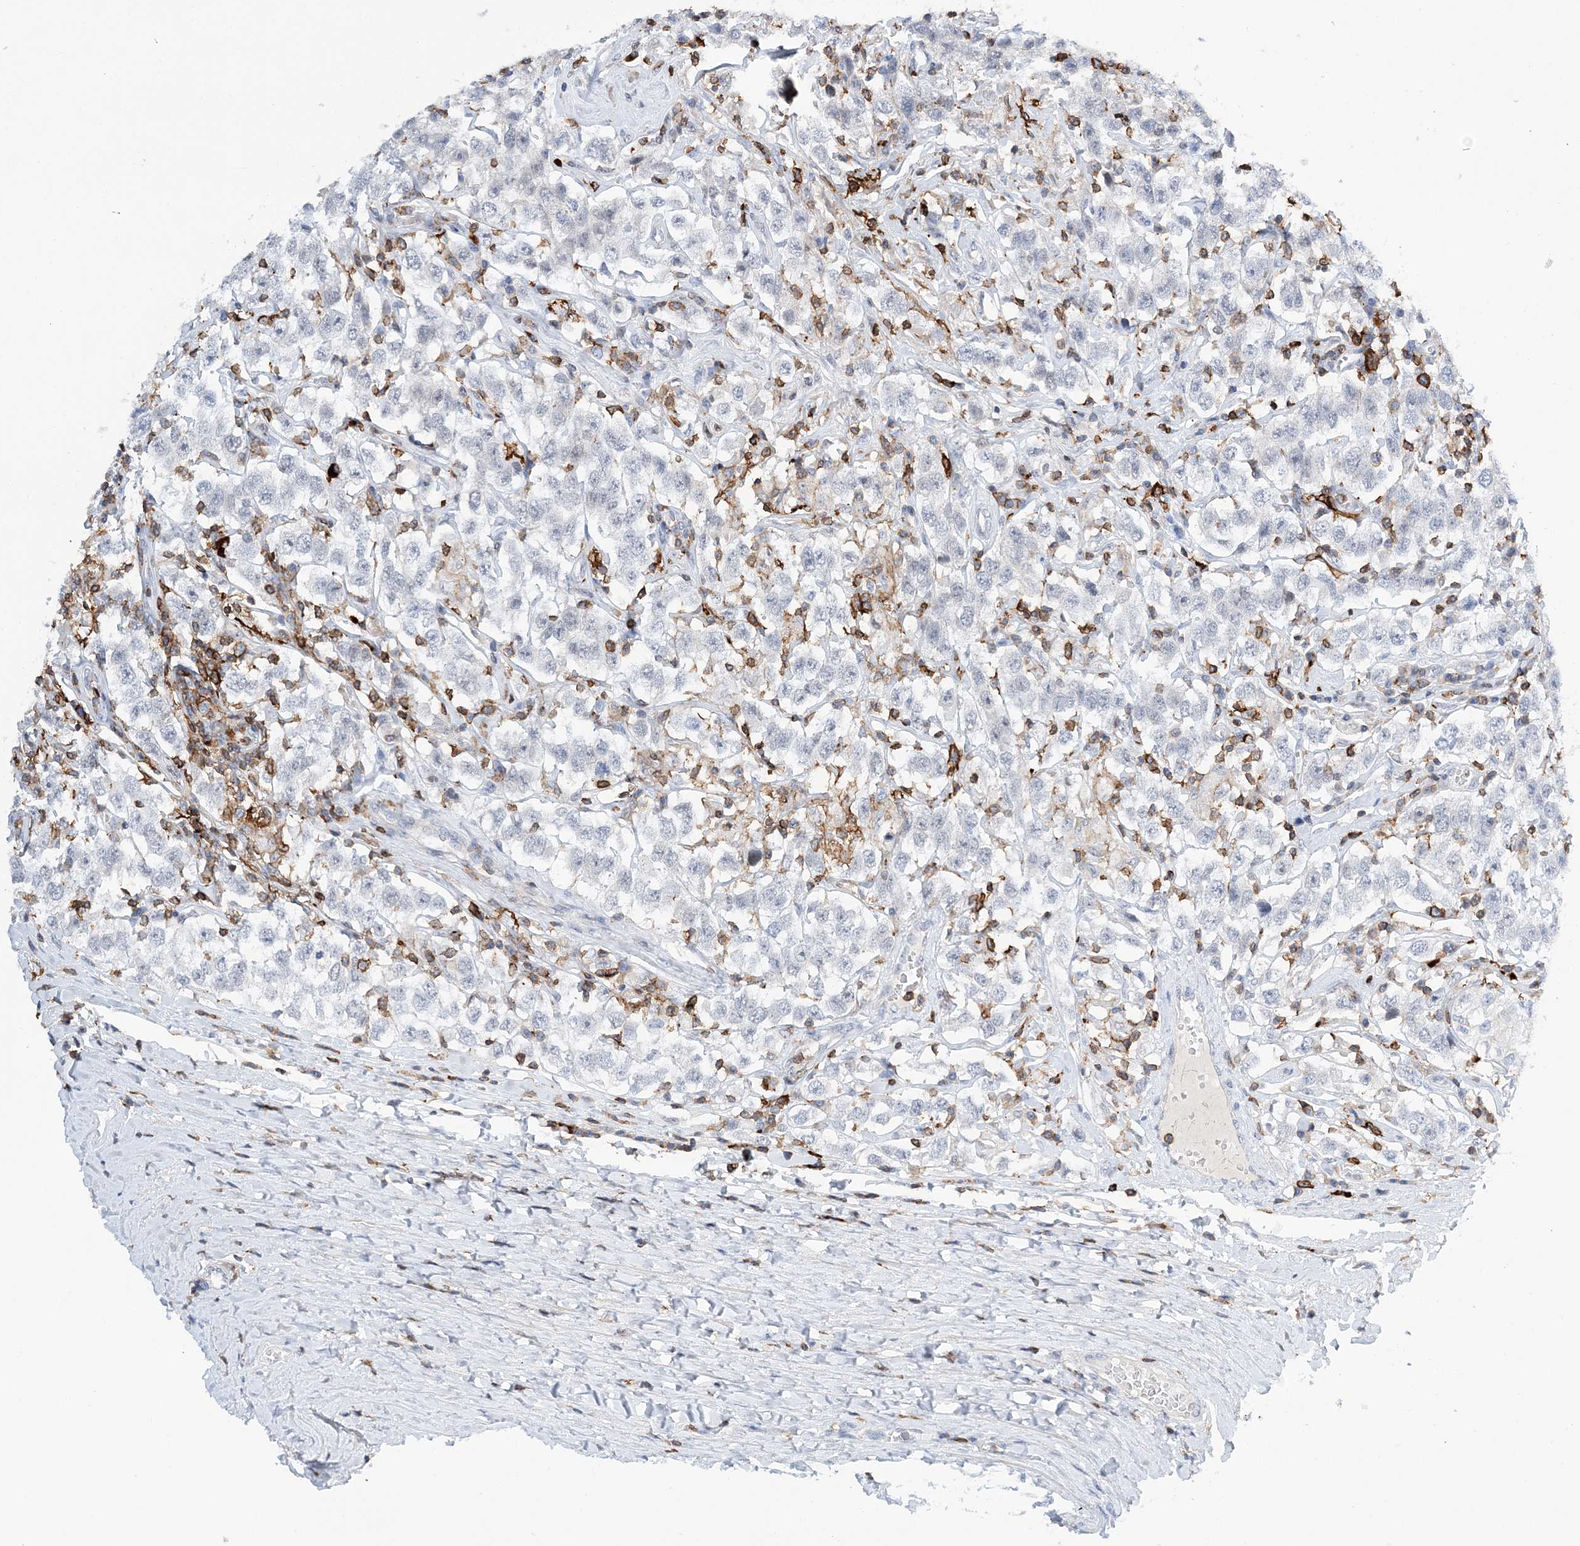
{"staining": {"intensity": "negative", "quantity": "none", "location": "none"}, "tissue": "testis cancer", "cell_type": "Tumor cells", "image_type": "cancer", "snomed": [{"axis": "morphology", "description": "Seminoma, NOS"}, {"axis": "topography", "description": "Testis"}], "caption": "Histopathology image shows no significant protein positivity in tumor cells of testis cancer. (Stains: DAB (3,3'-diaminobenzidine) IHC with hematoxylin counter stain, Microscopy: brightfield microscopy at high magnification).", "gene": "PRMT9", "patient": {"sex": "male", "age": 41}}